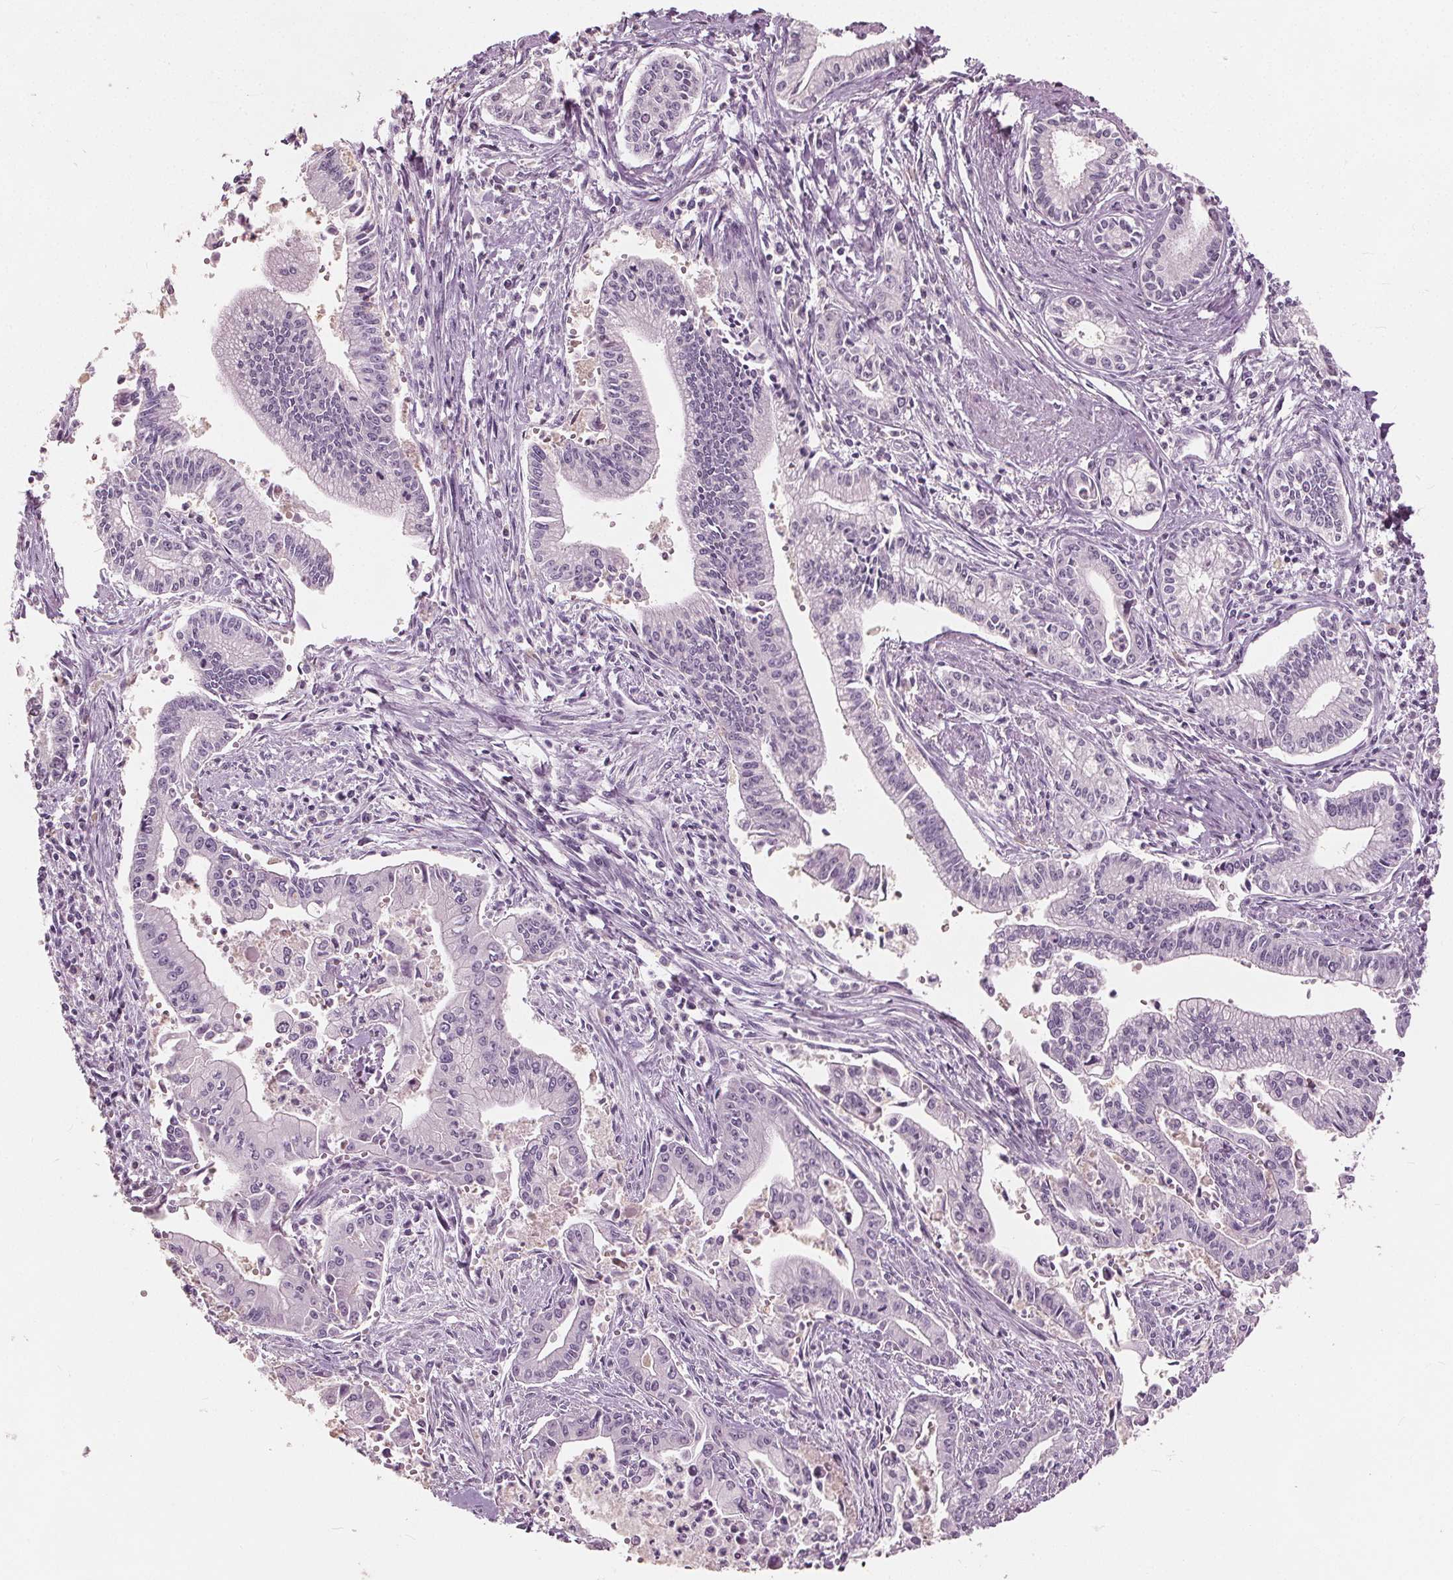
{"staining": {"intensity": "negative", "quantity": "none", "location": "none"}, "tissue": "pancreatic cancer", "cell_type": "Tumor cells", "image_type": "cancer", "snomed": [{"axis": "morphology", "description": "Adenocarcinoma, NOS"}, {"axis": "topography", "description": "Pancreas"}], "caption": "This is an immunohistochemistry image of pancreatic cancer. There is no expression in tumor cells.", "gene": "TKFC", "patient": {"sex": "female", "age": 65}}